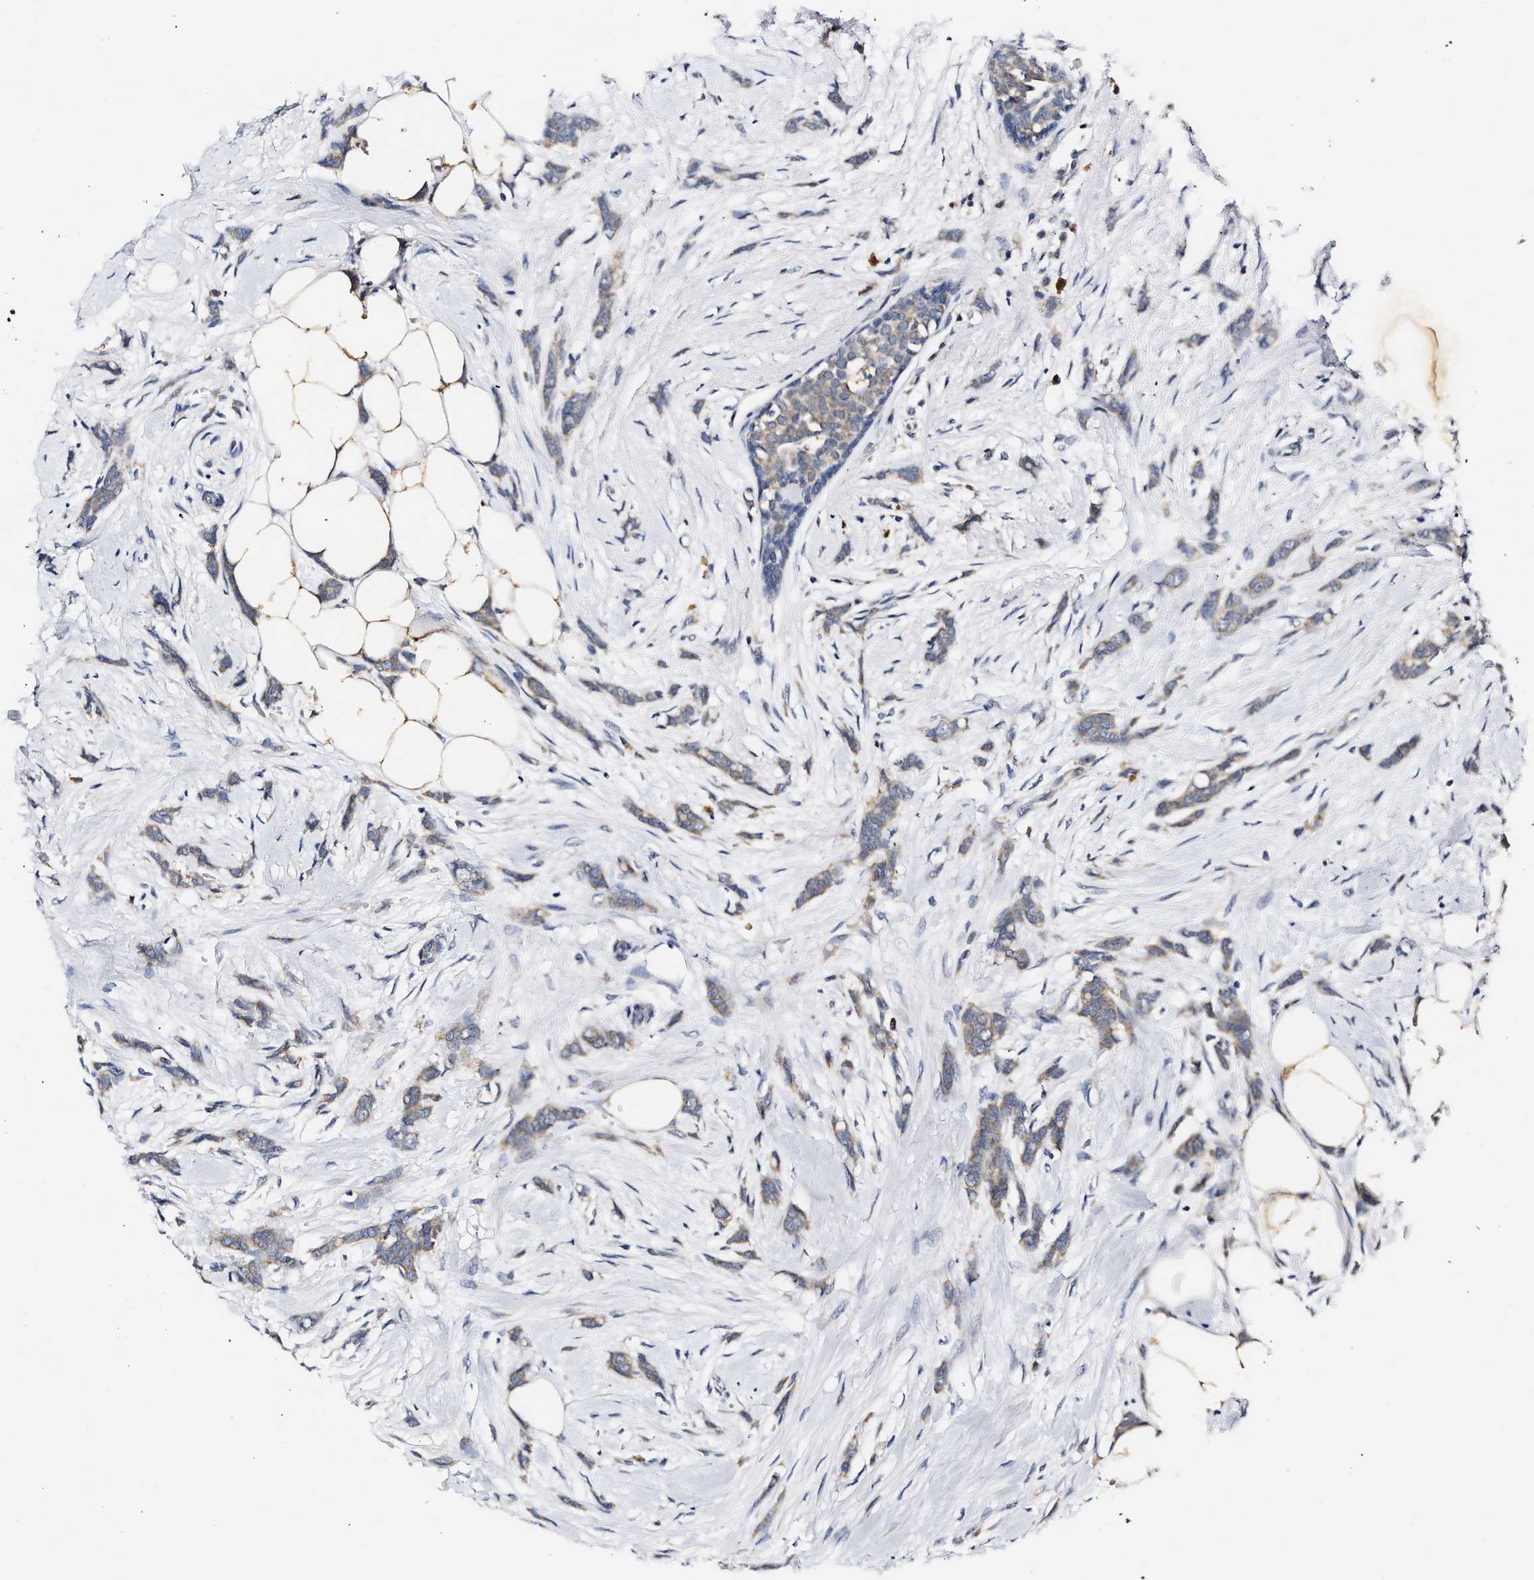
{"staining": {"intensity": "weak", "quantity": ">75%", "location": "cytoplasmic/membranous"}, "tissue": "breast cancer", "cell_type": "Tumor cells", "image_type": "cancer", "snomed": [{"axis": "morphology", "description": "Lobular carcinoma, in situ"}, {"axis": "morphology", "description": "Lobular carcinoma"}, {"axis": "topography", "description": "Breast"}], "caption": "Tumor cells exhibit weak cytoplasmic/membranous positivity in about >75% of cells in breast cancer.", "gene": "RINT1", "patient": {"sex": "female", "age": 41}}